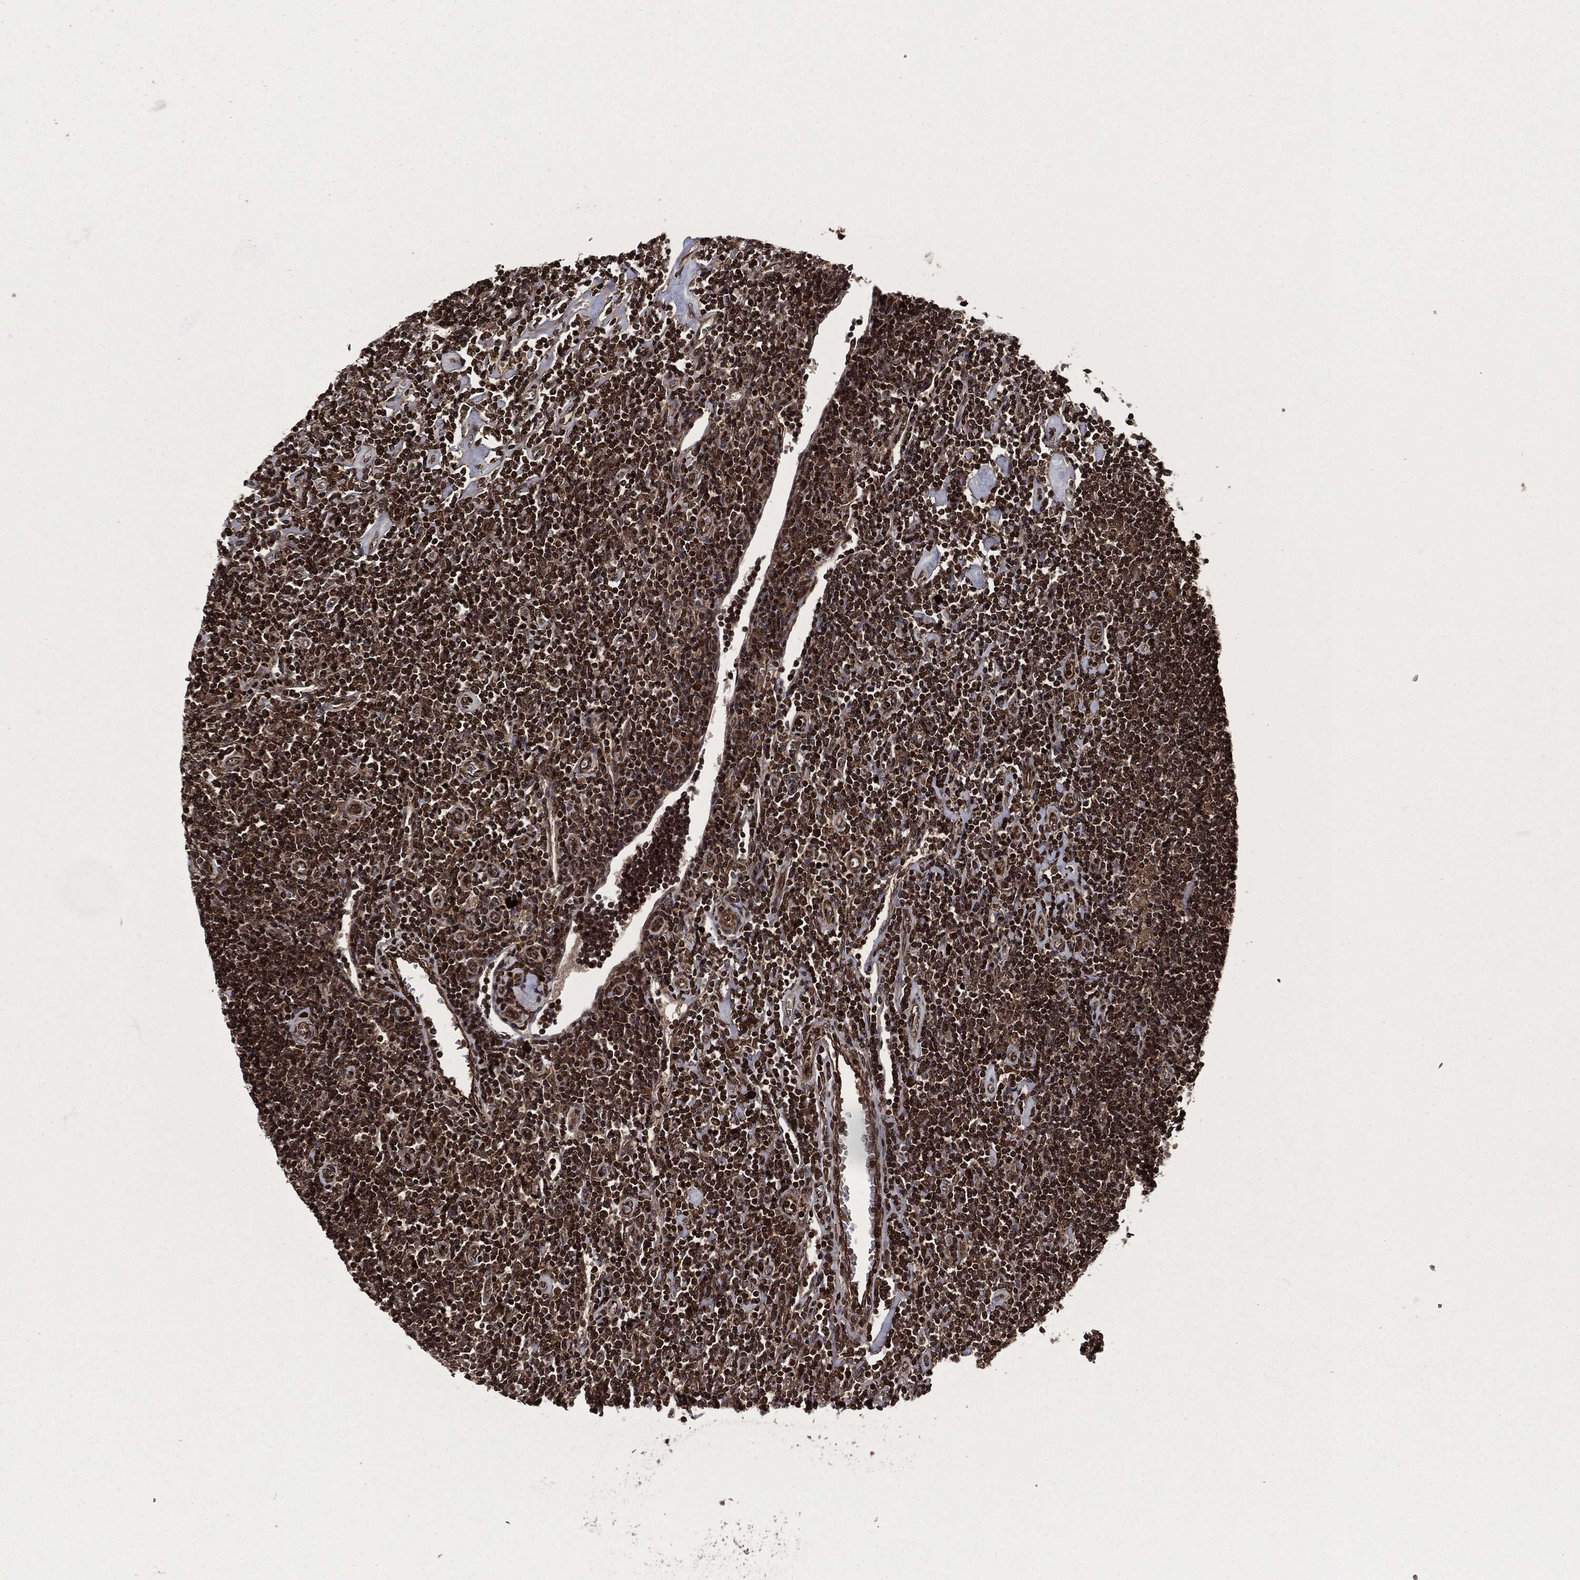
{"staining": {"intensity": "moderate", "quantity": ">75%", "location": "cytoplasmic/membranous,nuclear"}, "tissue": "lymphoma", "cell_type": "Tumor cells", "image_type": "cancer", "snomed": [{"axis": "morphology", "description": "Hodgkin's disease, NOS"}, {"axis": "topography", "description": "Lymph node"}], "caption": "Immunohistochemistry (IHC) (DAB (3,3'-diaminobenzidine)) staining of lymphoma demonstrates moderate cytoplasmic/membranous and nuclear protein expression in about >75% of tumor cells.", "gene": "CARD6", "patient": {"sex": "male", "age": 40}}